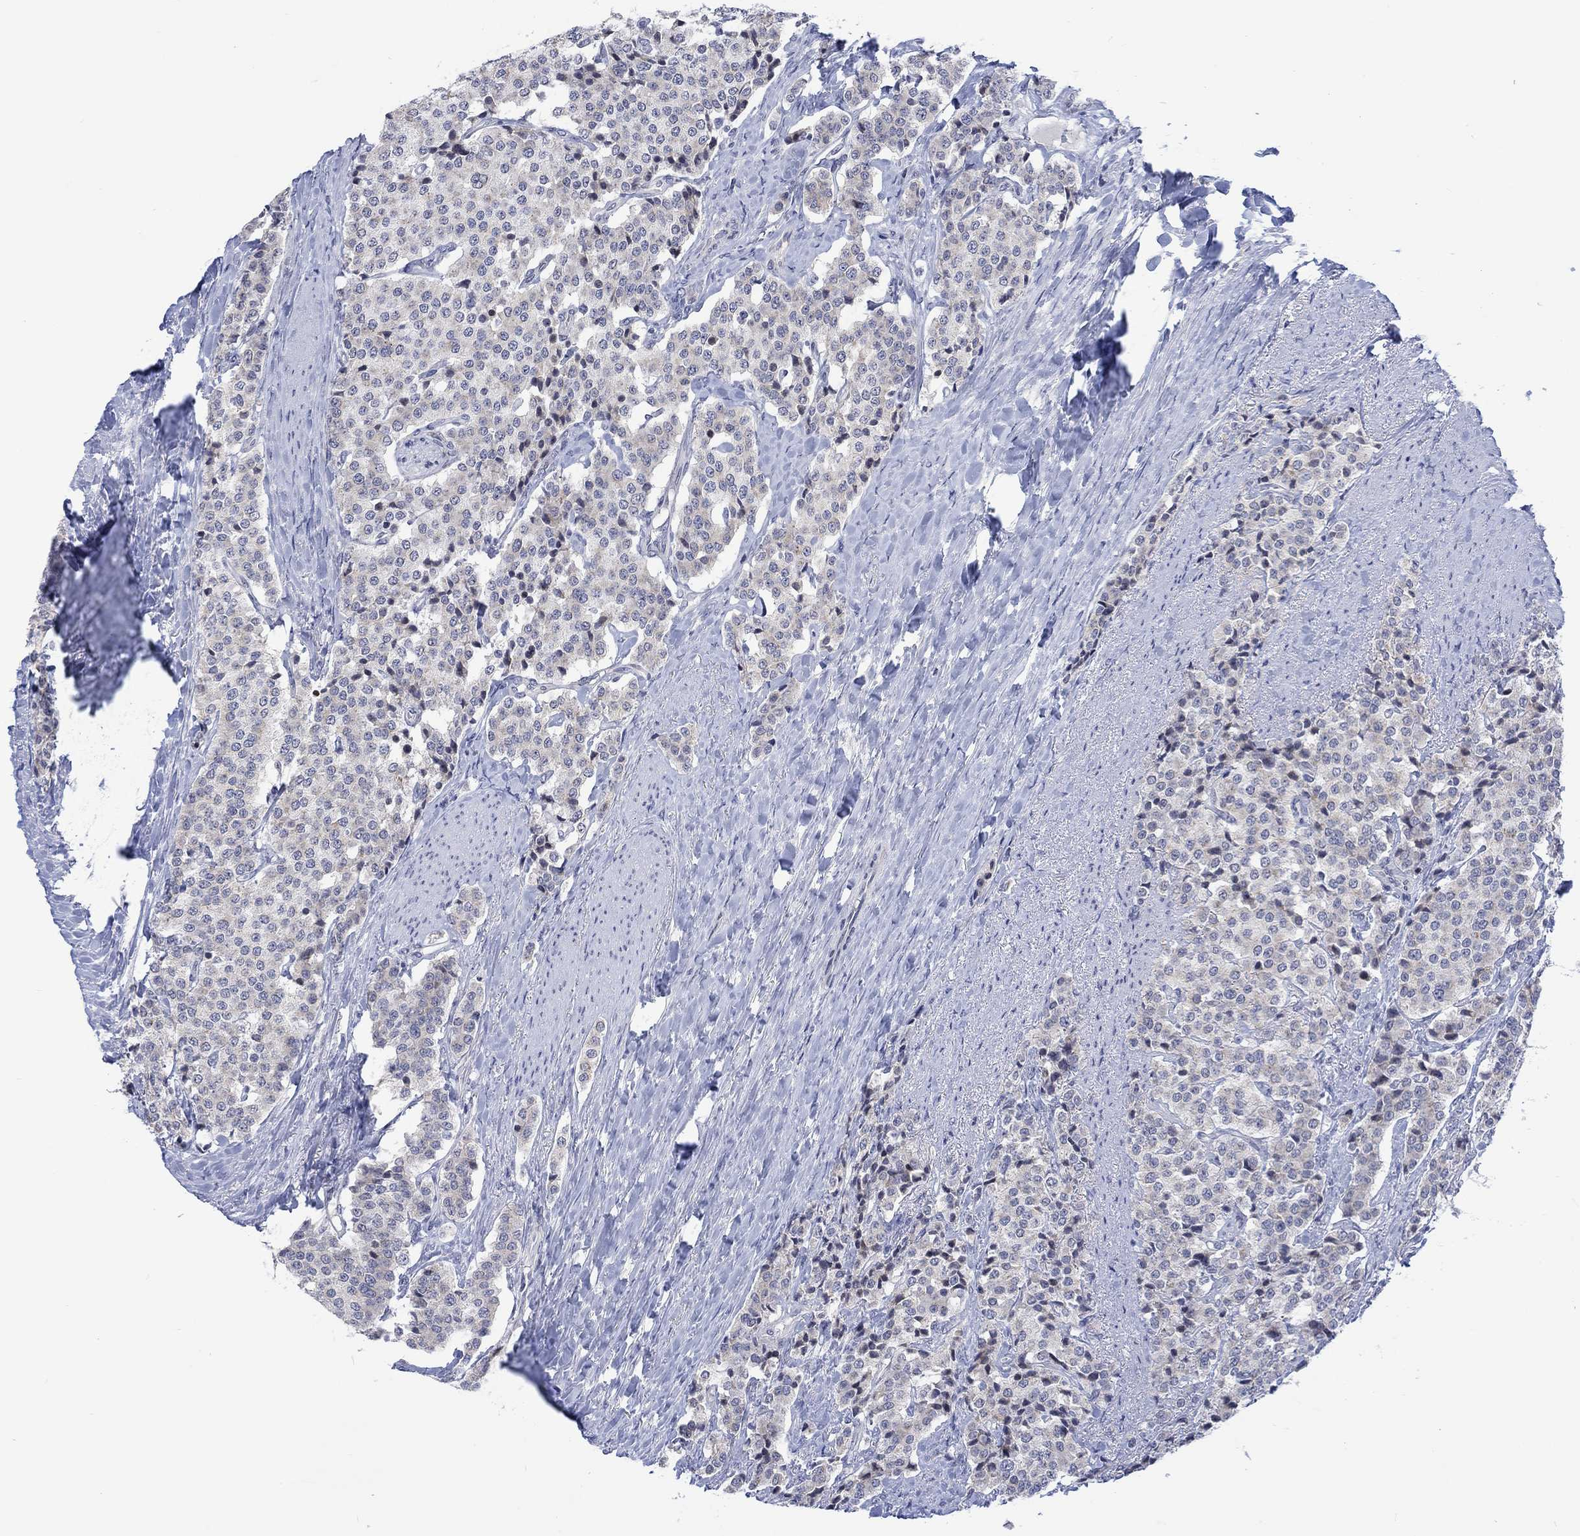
{"staining": {"intensity": "negative", "quantity": "none", "location": "none"}, "tissue": "carcinoid", "cell_type": "Tumor cells", "image_type": "cancer", "snomed": [{"axis": "morphology", "description": "Carcinoid, malignant, NOS"}, {"axis": "topography", "description": "Small intestine"}], "caption": "A high-resolution photomicrograph shows immunohistochemistry staining of malignant carcinoid, which displays no significant staining in tumor cells. (Stains: DAB (3,3'-diaminobenzidine) immunohistochemistry with hematoxylin counter stain, Microscopy: brightfield microscopy at high magnification).", "gene": "DCX", "patient": {"sex": "female", "age": 58}}